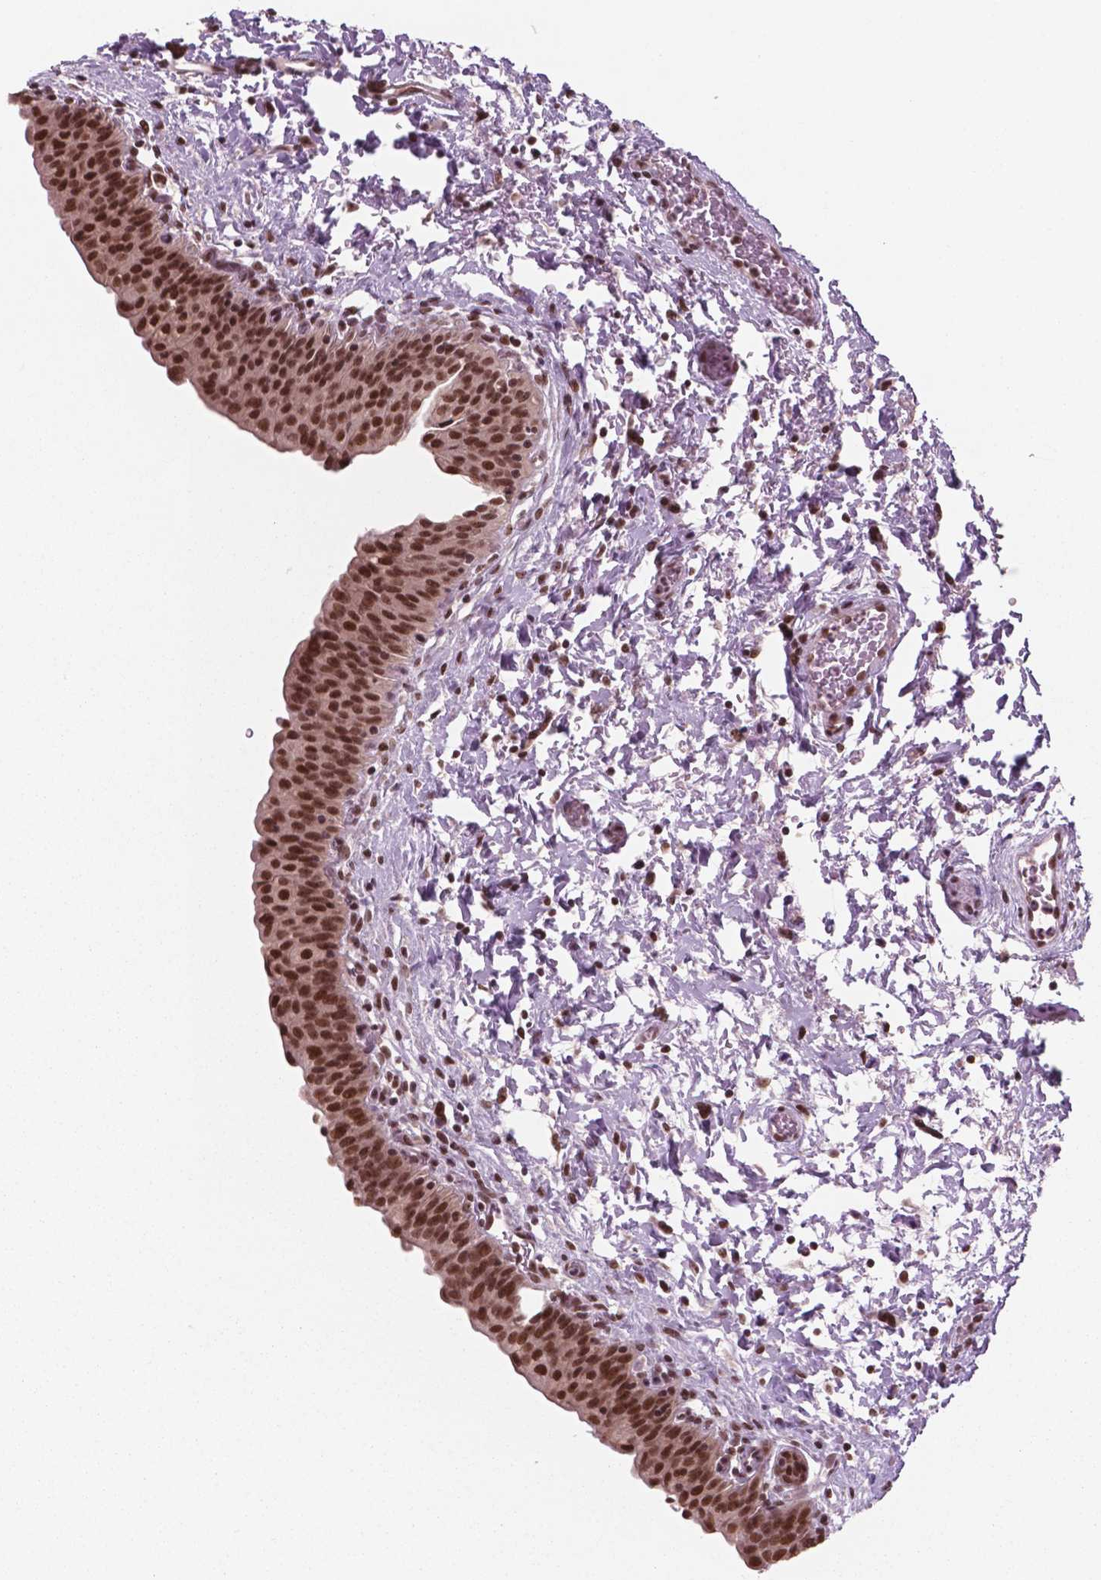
{"staining": {"intensity": "strong", "quantity": ">75%", "location": "nuclear"}, "tissue": "urinary bladder", "cell_type": "Urothelial cells", "image_type": "normal", "snomed": [{"axis": "morphology", "description": "Normal tissue, NOS"}, {"axis": "topography", "description": "Urinary bladder"}], "caption": "Urinary bladder stained with DAB immunohistochemistry (IHC) shows high levels of strong nuclear staining in about >75% of urothelial cells. (DAB IHC with brightfield microscopy, high magnification).", "gene": "POLR2E", "patient": {"sex": "male", "age": 56}}